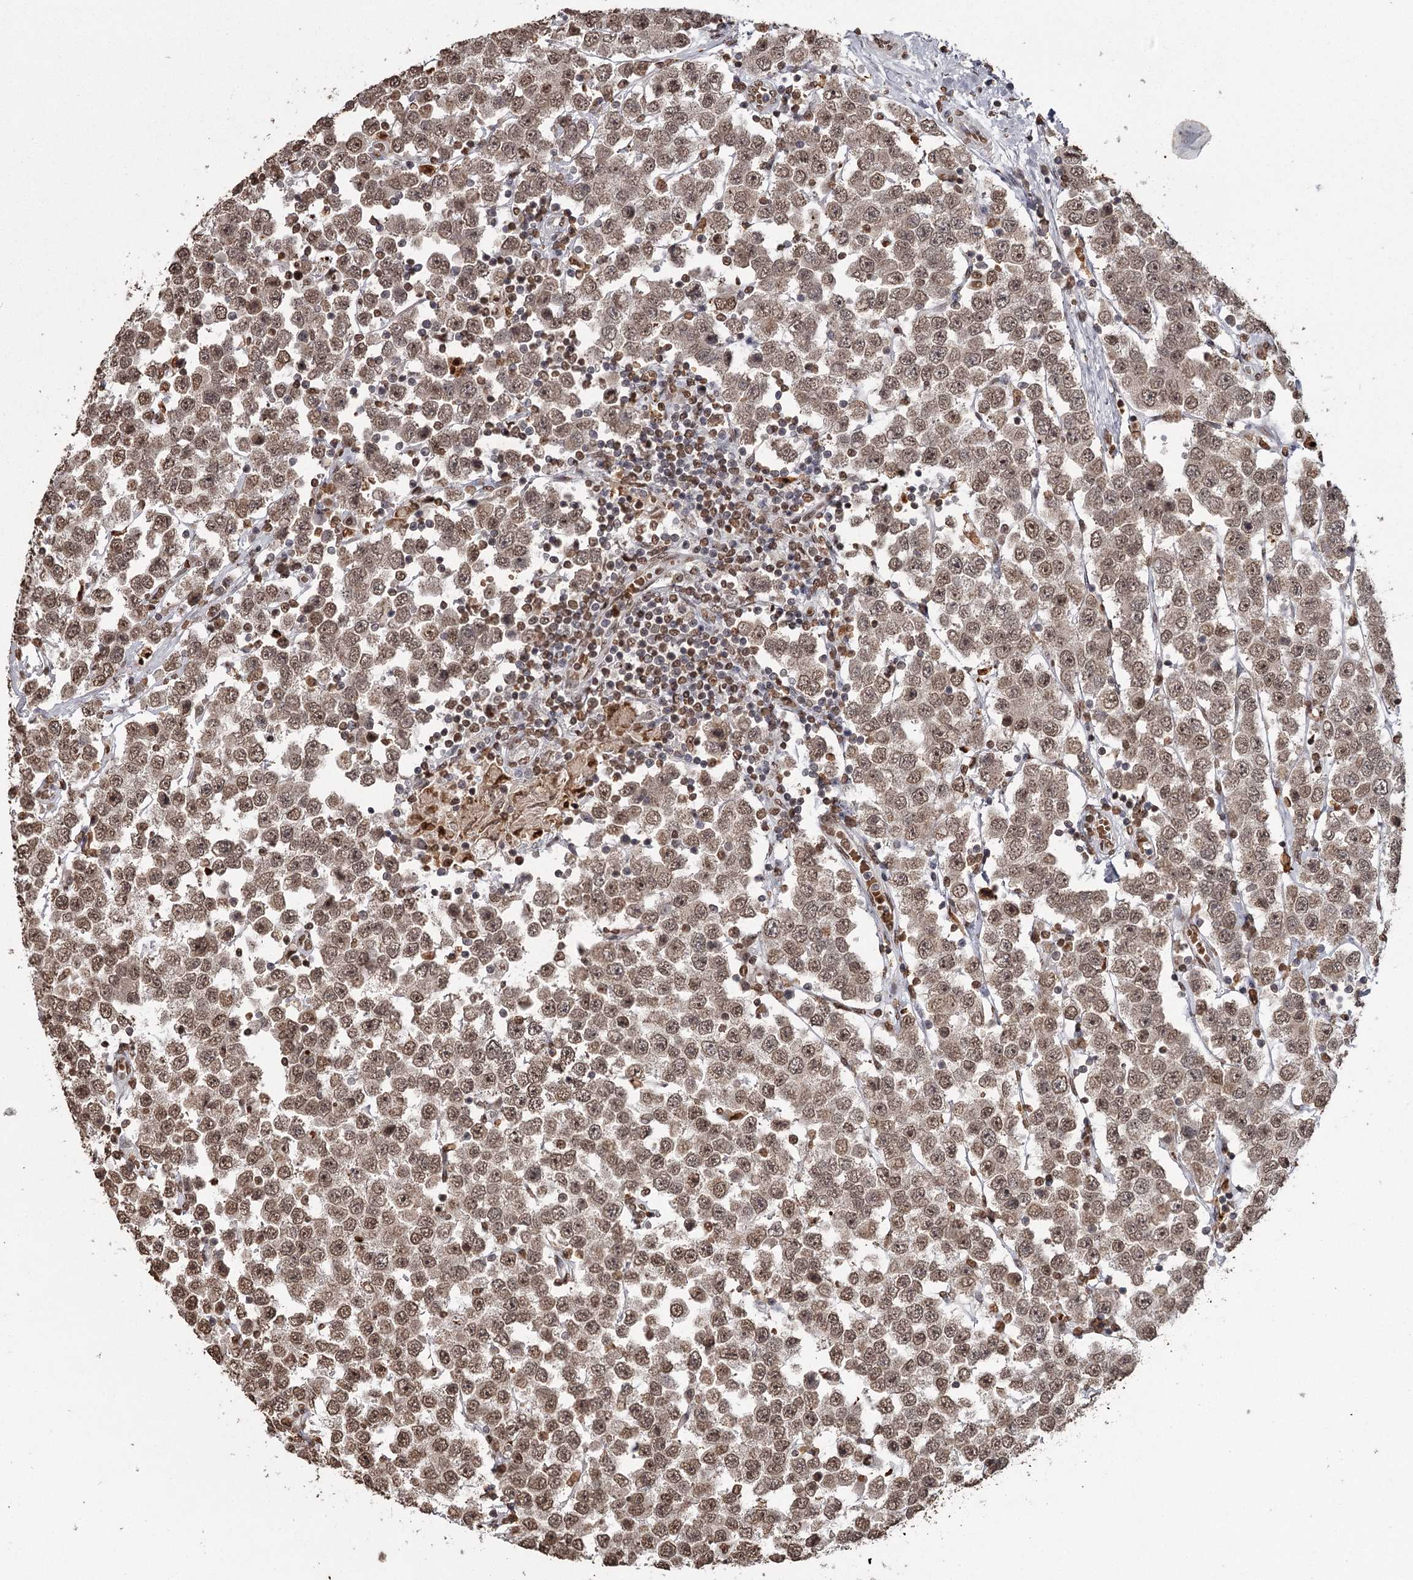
{"staining": {"intensity": "moderate", "quantity": ">75%", "location": "cytoplasmic/membranous,nuclear"}, "tissue": "testis cancer", "cell_type": "Tumor cells", "image_type": "cancer", "snomed": [{"axis": "morphology", "description": "Seminoma, NOS"}, {"axis": "topography", "description": "Testis"}], "caption": "Moderate cytoplasmic/membranous and nuclear positivity is present in about >75% of tumor cells in testis cancer (seminoma).", "gene": "THYN1", "patient": {"sex": "male", "age": 28}}